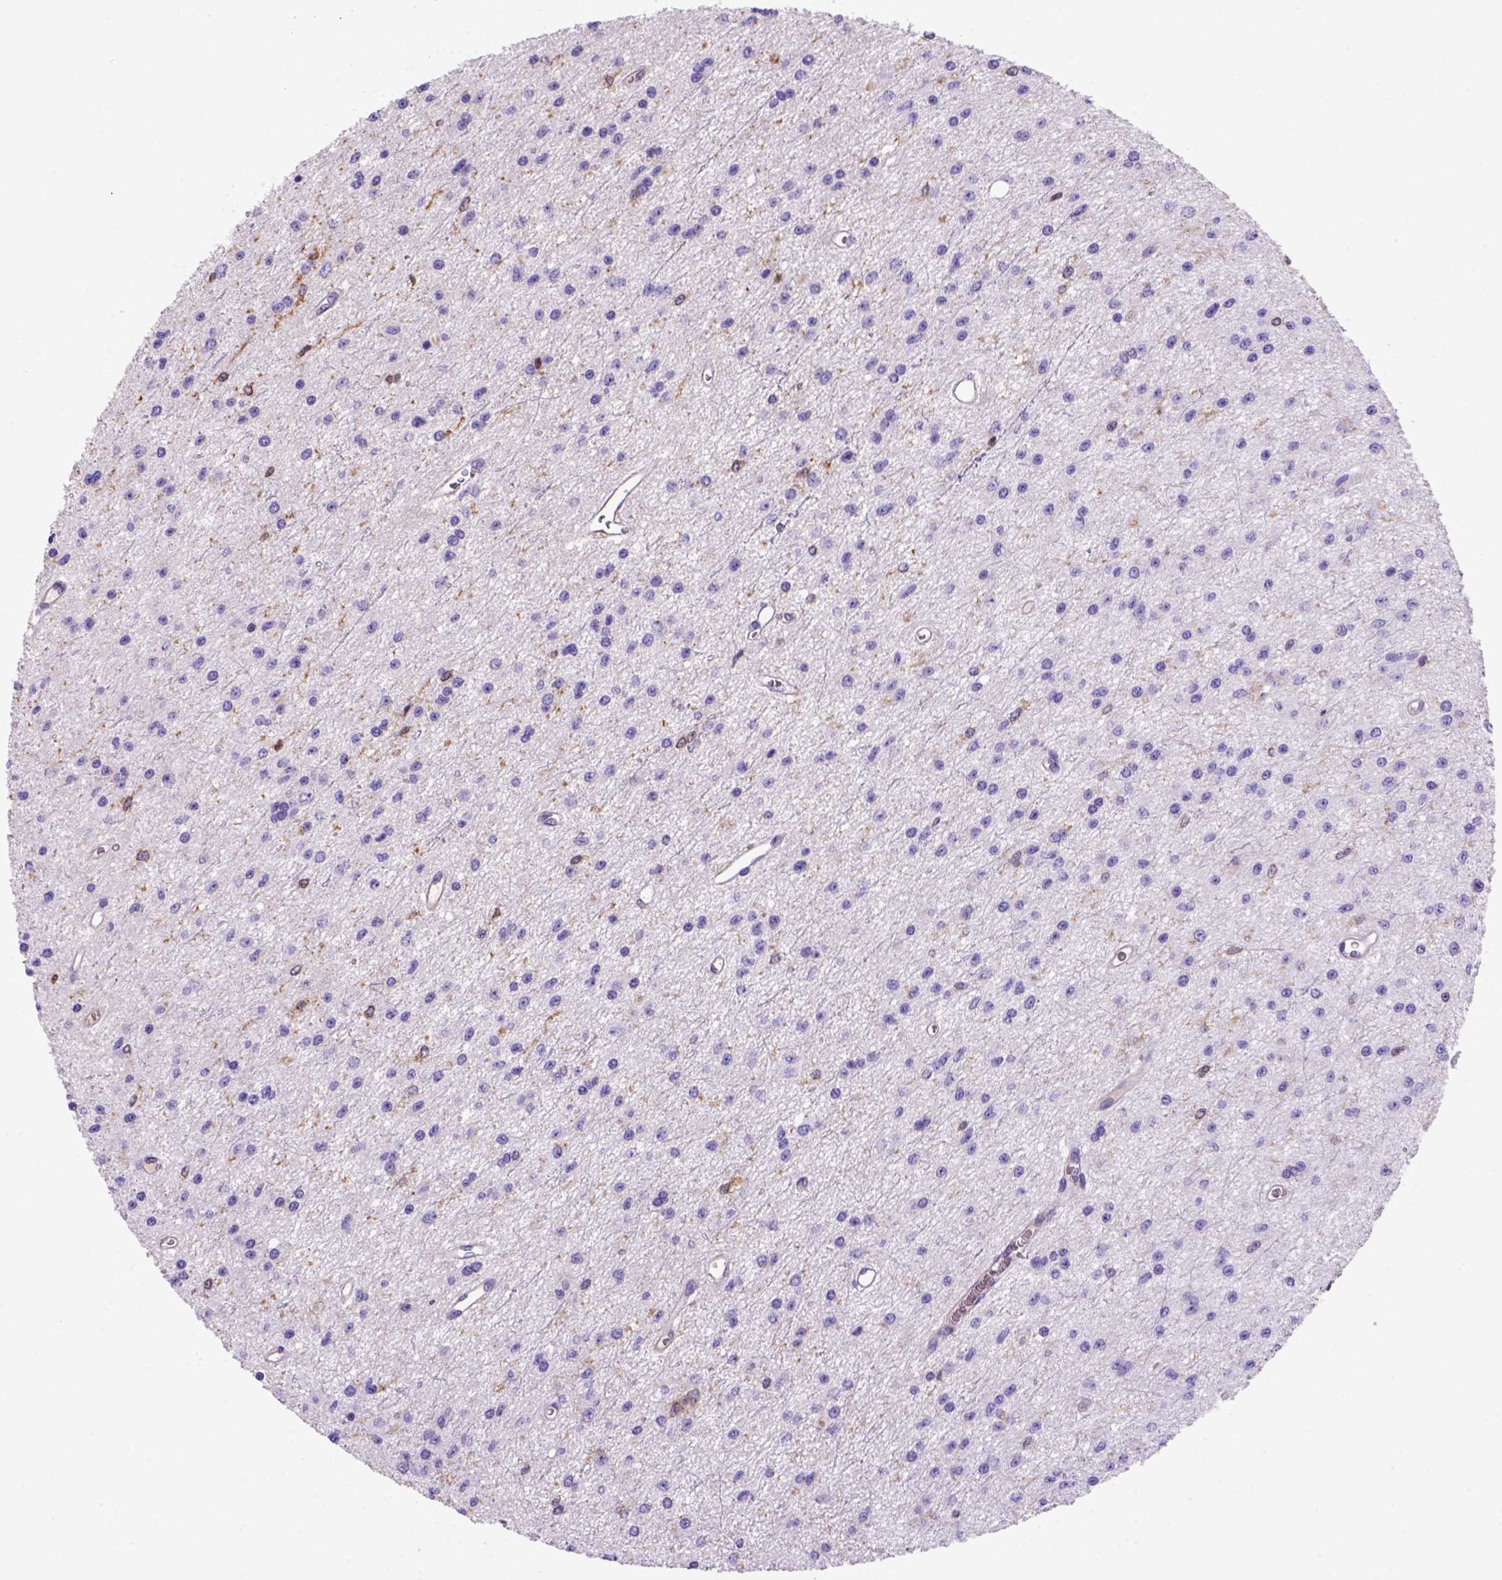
{"staining": {"intensity": "negative", "quantity": "none", "location": "none"}, "tissue": "glioma", "cell_type": "Tumor cells", "image_type": "cancer", "snomed": [{"axis": "morphology", "description": "Glioma, malignant, Low grade"}, {"axis": "topography", "description": "Brain"}], "caption": "A photomicrograph of human glioma is negative for staining in tumor cells. Brightfield microscopy of immunohistochemistry stained with DAB (brown) and hematoxylin (blue), captured at high magnification.", "gene": "INPP5D", "patient": {"sex": "female", "age": 45}}